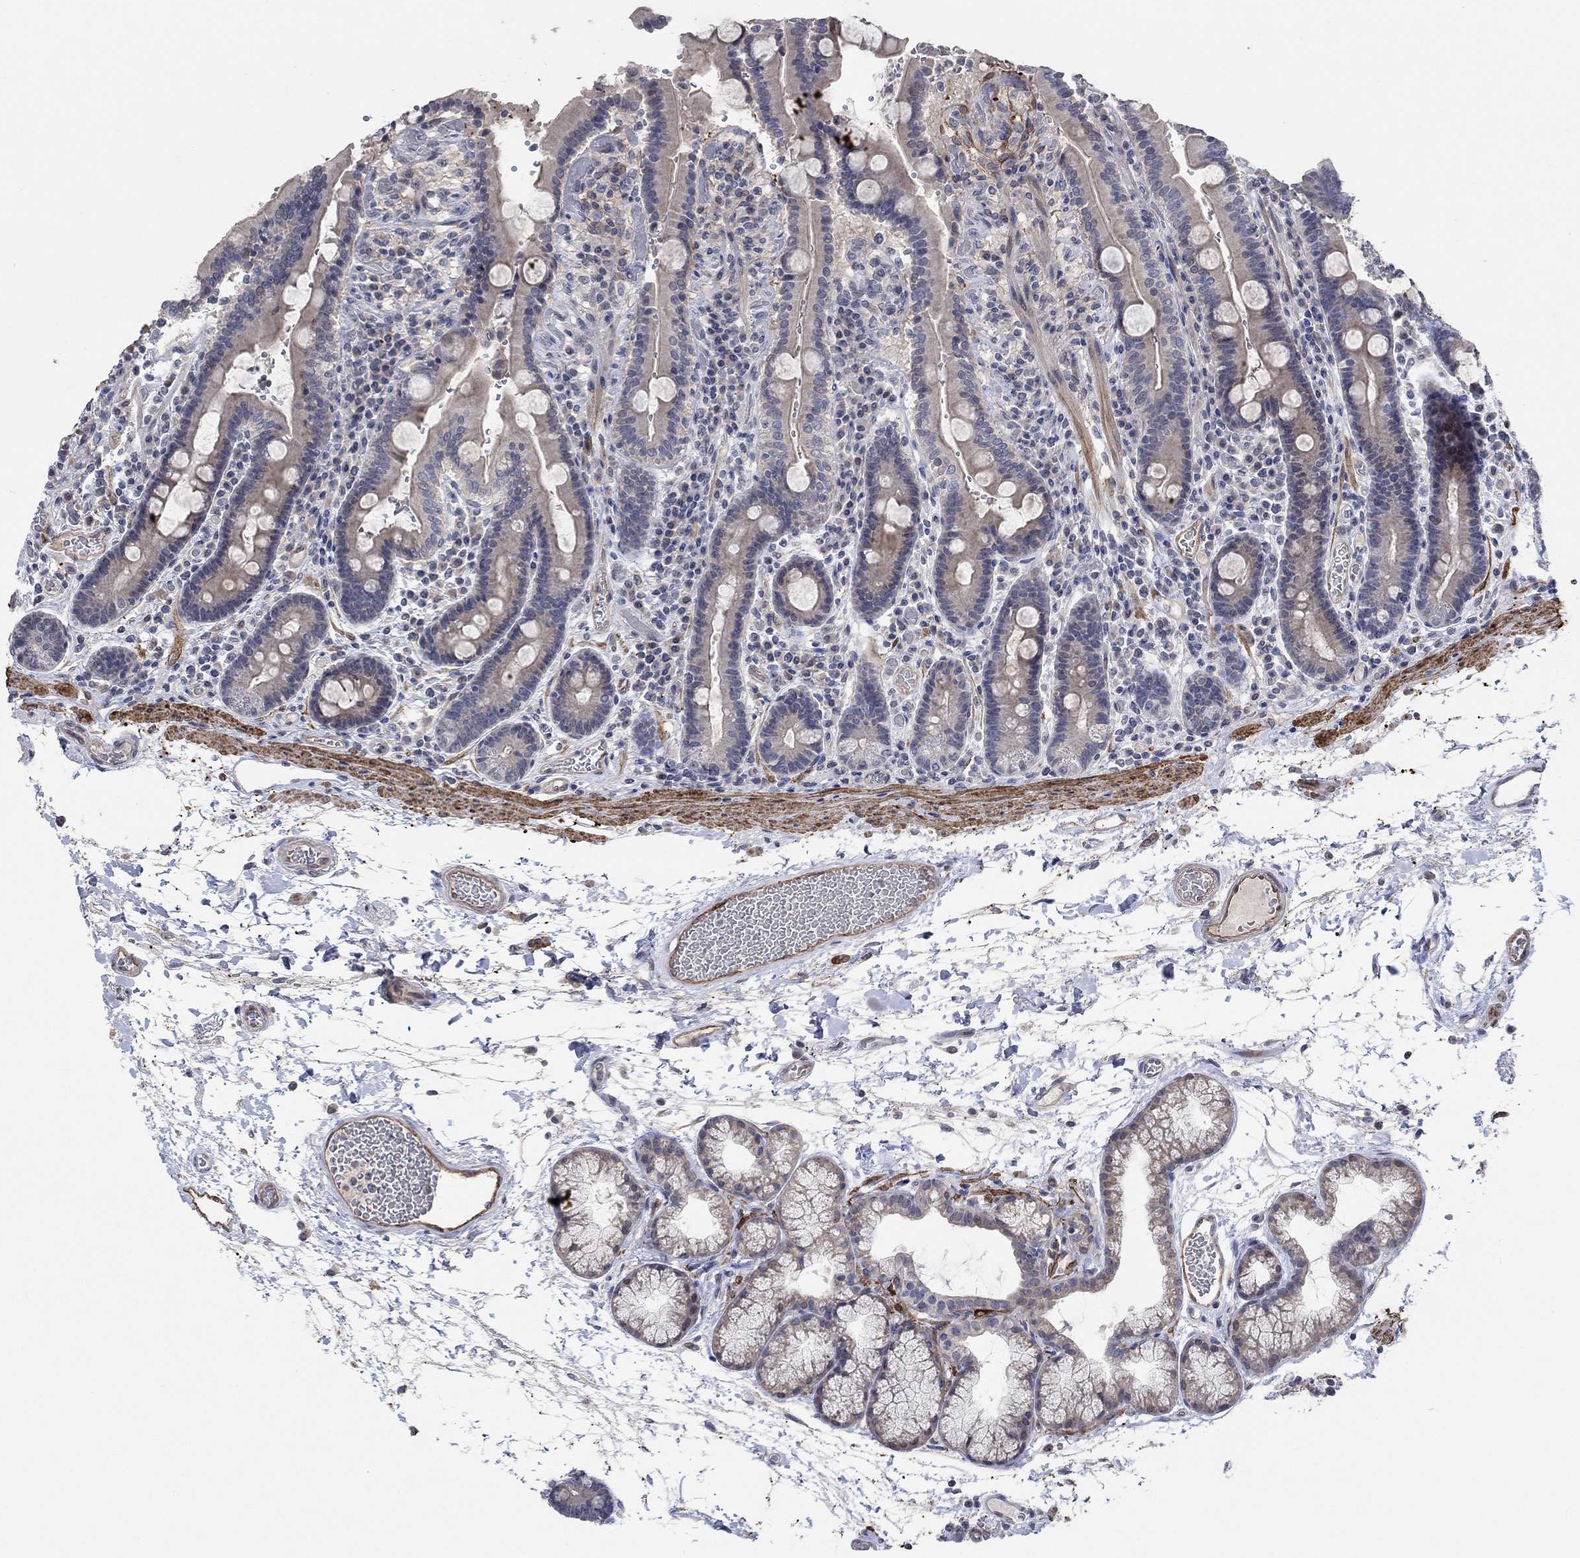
{"staining": {"intensity": "negative", "quantity": "none", "location": "none"}, "tissue": "duodenum", "cell_type": "Glandular cells", "image_type": "normal", "snomed": [{"axis": "morphology", "description": "Normal tissue, NOS"}, {"axis": "topography", "description": "Duodenum"}], "caption": "Immunohistochemical staining of benign duodenum shows no significant expression in glandular cells. (DAB (3,3'-diaminobenzidine) immunohistochemistry with hematoxylin counter stain).", "gene": "TGM2", "patient": {"sex": "female", "age": 62}}